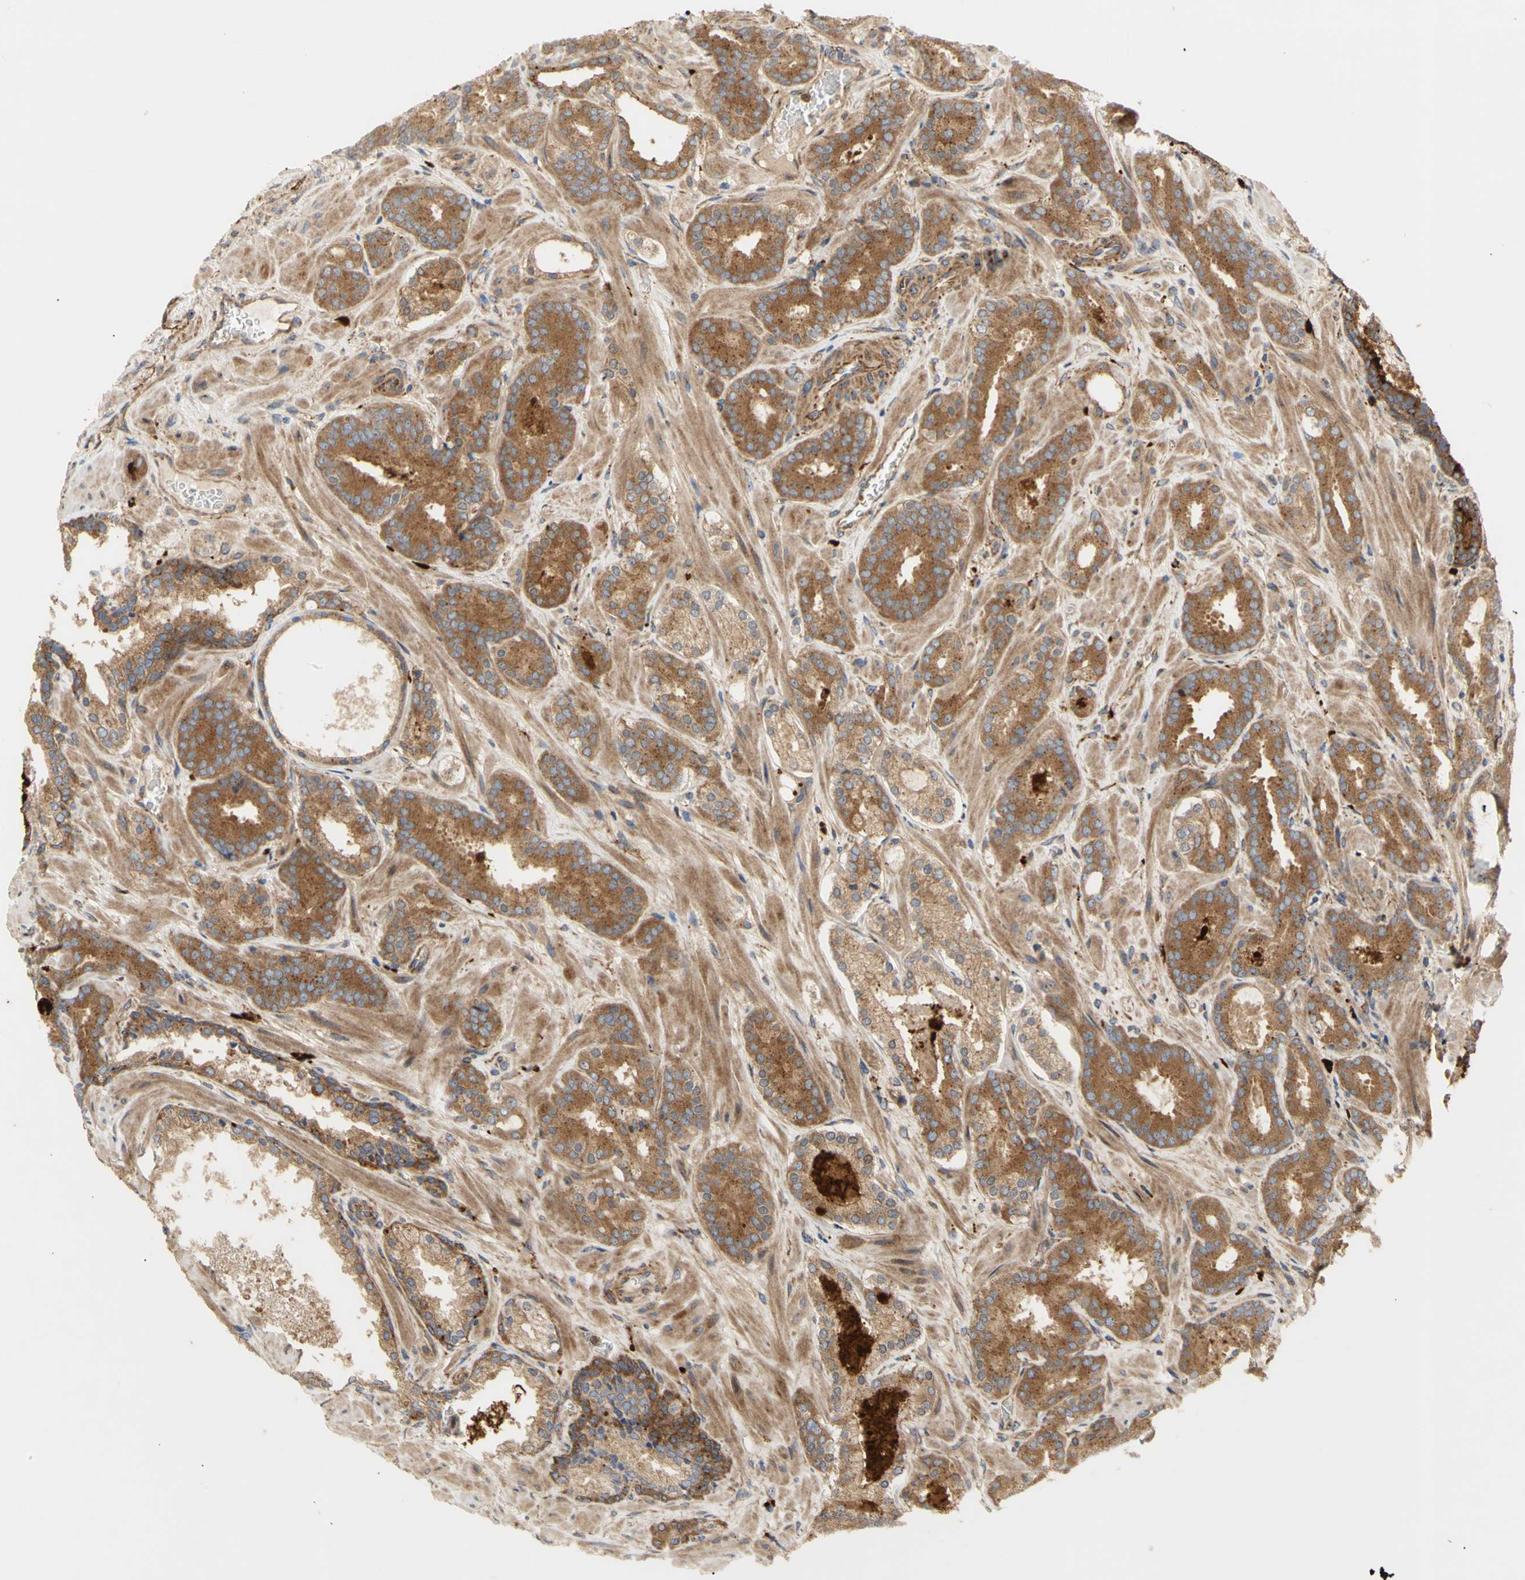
{"staining": {"intensity": "moderate", "quantity": ">75%", "location": "cytoplasmic/membranous"}, "tissue": "prostate cancer", "cell_type": "Tumor cells", "image_type": "cancer", "snomed": [{"axis": "morphology", "description": "Adenocarcinoma, Low grade"}, {"axis": "topography", "description": "Prostate"}], "caption": "Immunohistochemistry (IHC) of human prostate adenocarcinoma (low-grade) exhibits medium levels of moderate cytoplasmic/membranous staining in approximately >75% of tumor cells. (DAB (3,3'-diaminobenzidine) IHC, brown staining for protein, blue staining for nuclei).", "gene": "TUBG2", "patient": {"sex": "male", "age": 63}}